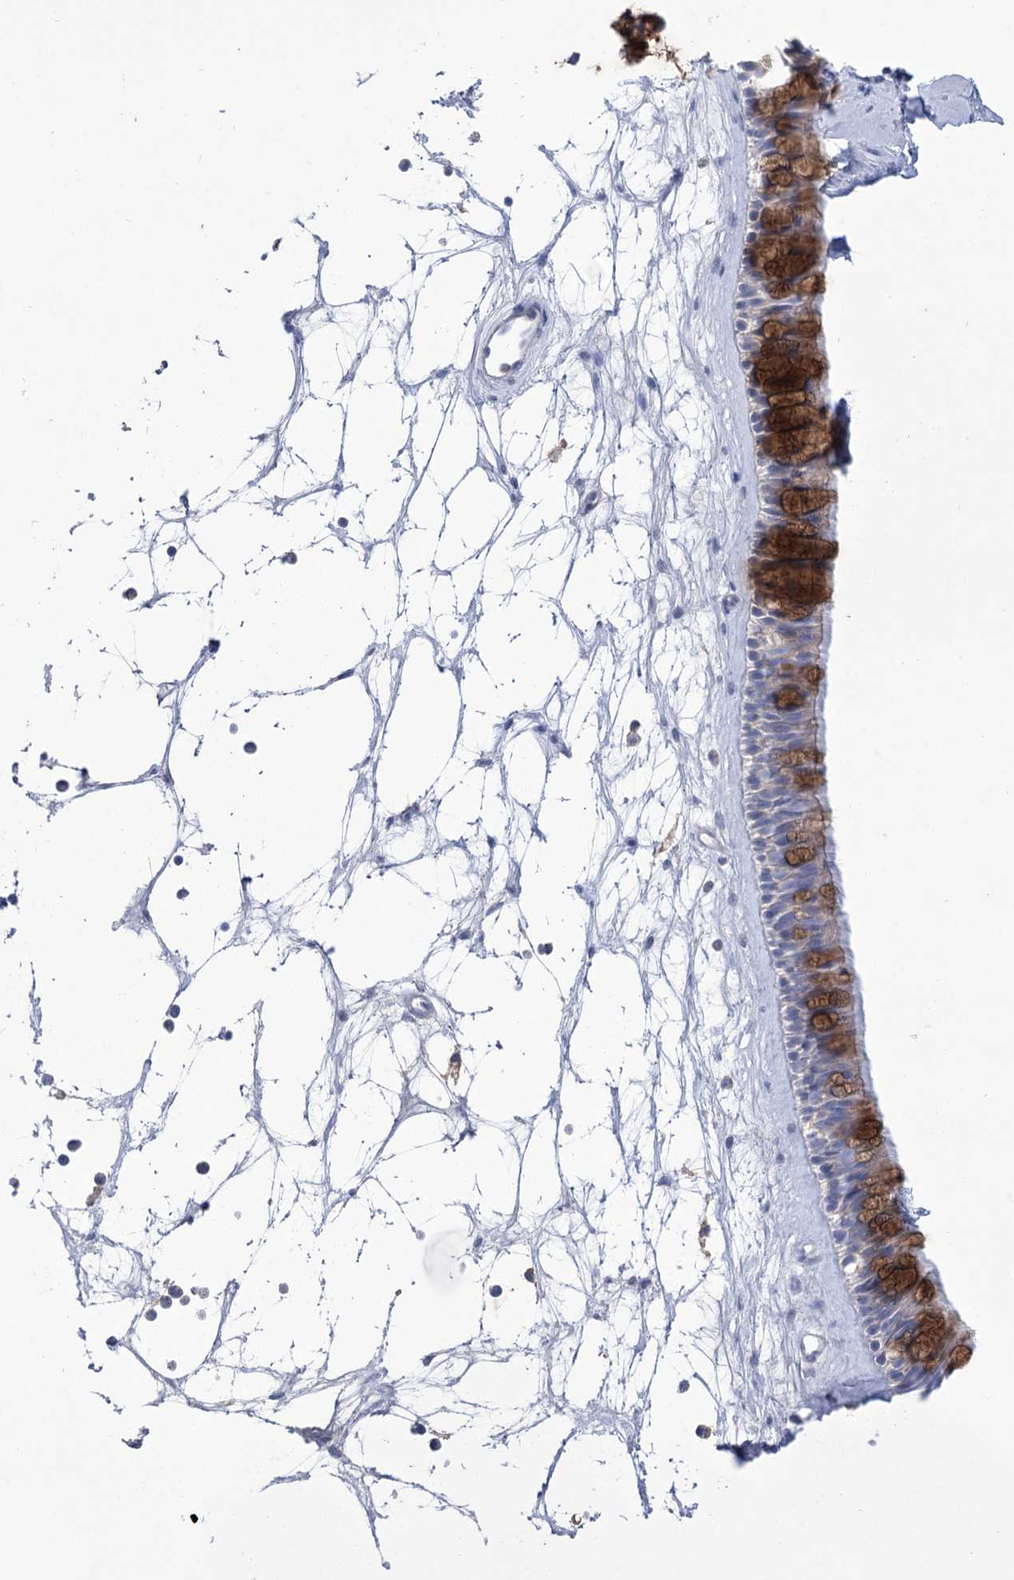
{"staining": {"intensity": "strong", "quantity": "25%-75%", "location": "cytoplasmic/membranous"}, "tissue": "nasopharynx", "cell_type": "Respiratory epithelial cells", "image_type": "normal", "snomed": [{"axis": "morphology", "description": "Normal tissue, NOS"}, {"axis": "topography", "description": "Nasopharynx"}], "caption": "Human nasopharynx stained with a brown dye demonstrates strong cytoplasmic/membranous positive staining in about 25%-75% of respiratory epithelial cells.", "gene": "PRSS53", "patient": {"sex": "male", "age": 64}}